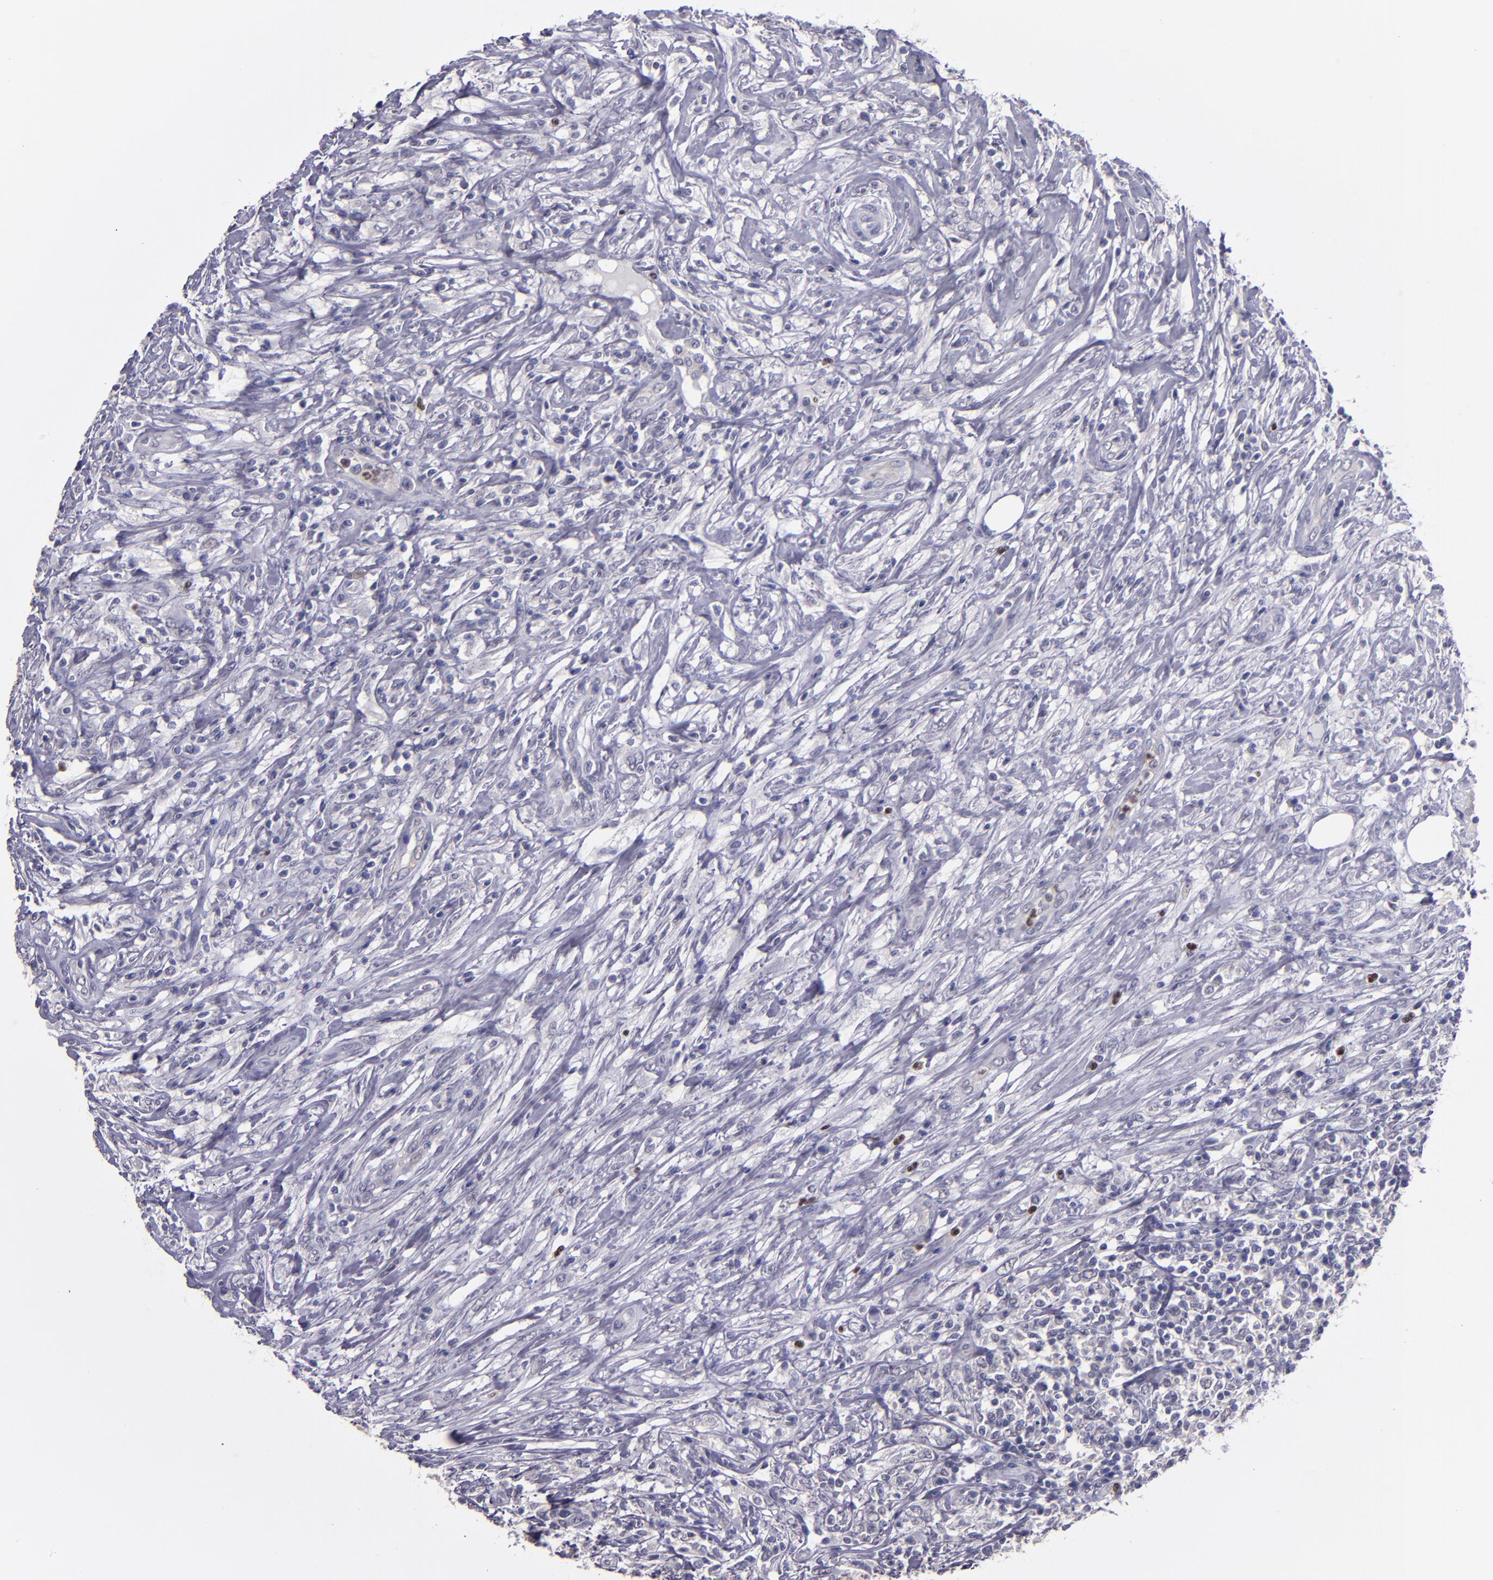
{"staining": {"intensity": "negative", "quantity": "none", "location": "none"}, "tissue": "lymphoma", "cell_type": "Tumor cells", "image_type": "cancer", "snomed": [{"axis": "morphology", "description": "Malignant lymphoma, non-Hodgkin's type, High grade"}, {"axis": "topography", "description": "Lymph node"}], "caption": "The micrograph reveals no significant staining in tumor cells of high-grade malignant lymphoma, non-Hodgkin's type. Brightfield microscopy of IHC stained with DAB (3,3'-diaminobenzidine) (brown) and hematoxylin (blue), captured at high magnification.", "gene": "CEBPE", "patient": {"sex": "female", "age": 84}}